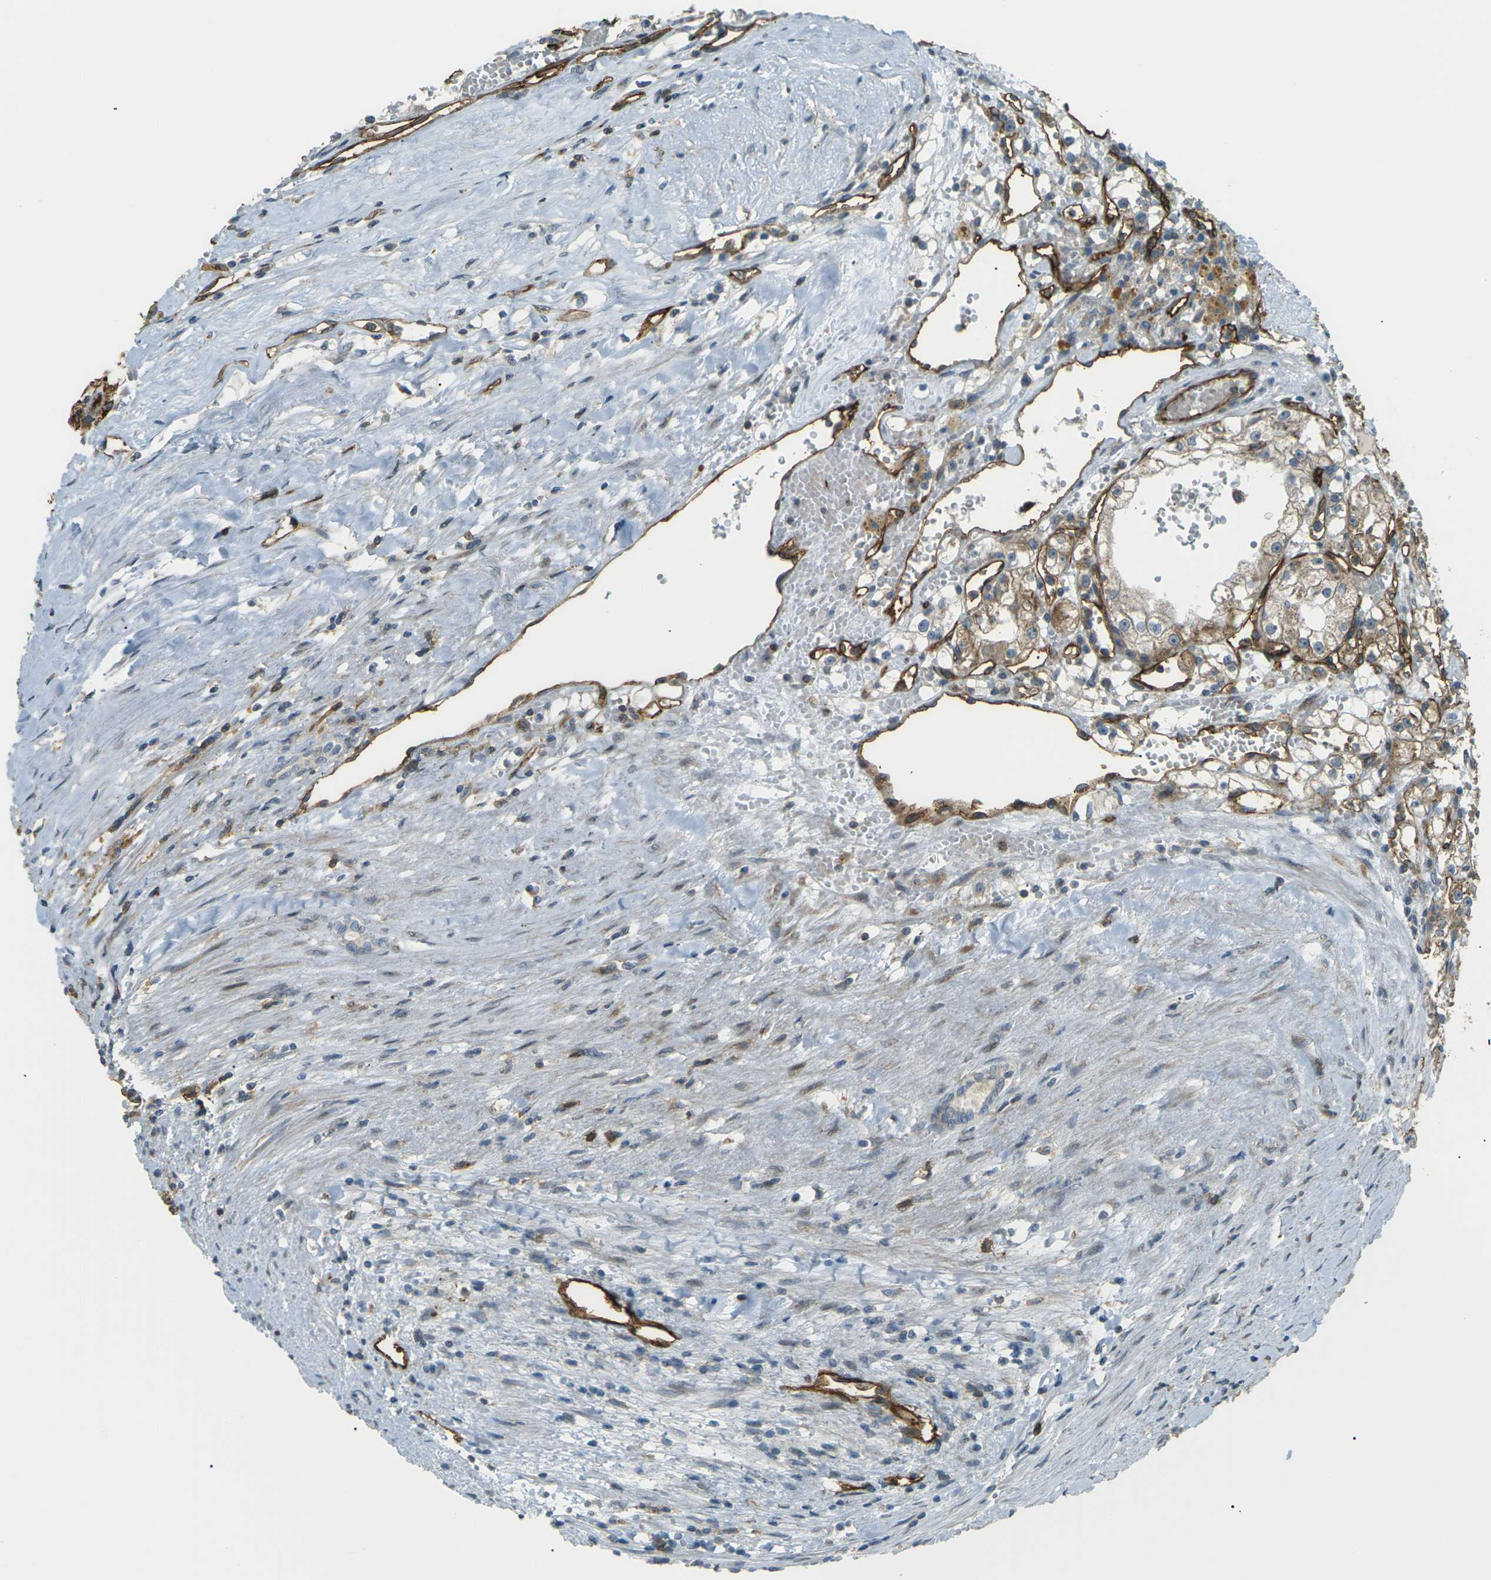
{"staining": {"intensity": "moderate", "quantity": "<25%", "location": "cytoplasmic/membranous"}, "tissue": "renal cancer", "cell_type": "Tumor cells", "image_type": "cancer", "snomed": [{"axis": "morphology", "description": "Adenocarcinoma, NOS"}, {"axis": "topography", "description": "Kidney"}], "caption": "Moderate cytoplasmic/membranous expression for a protein is seen in about <25% of tumor cells of renal cancer (adenocarcinoma) using immunohistochemistry.", "gene": "S1PR1", "patient": {"sex": "male", "age": 56}}